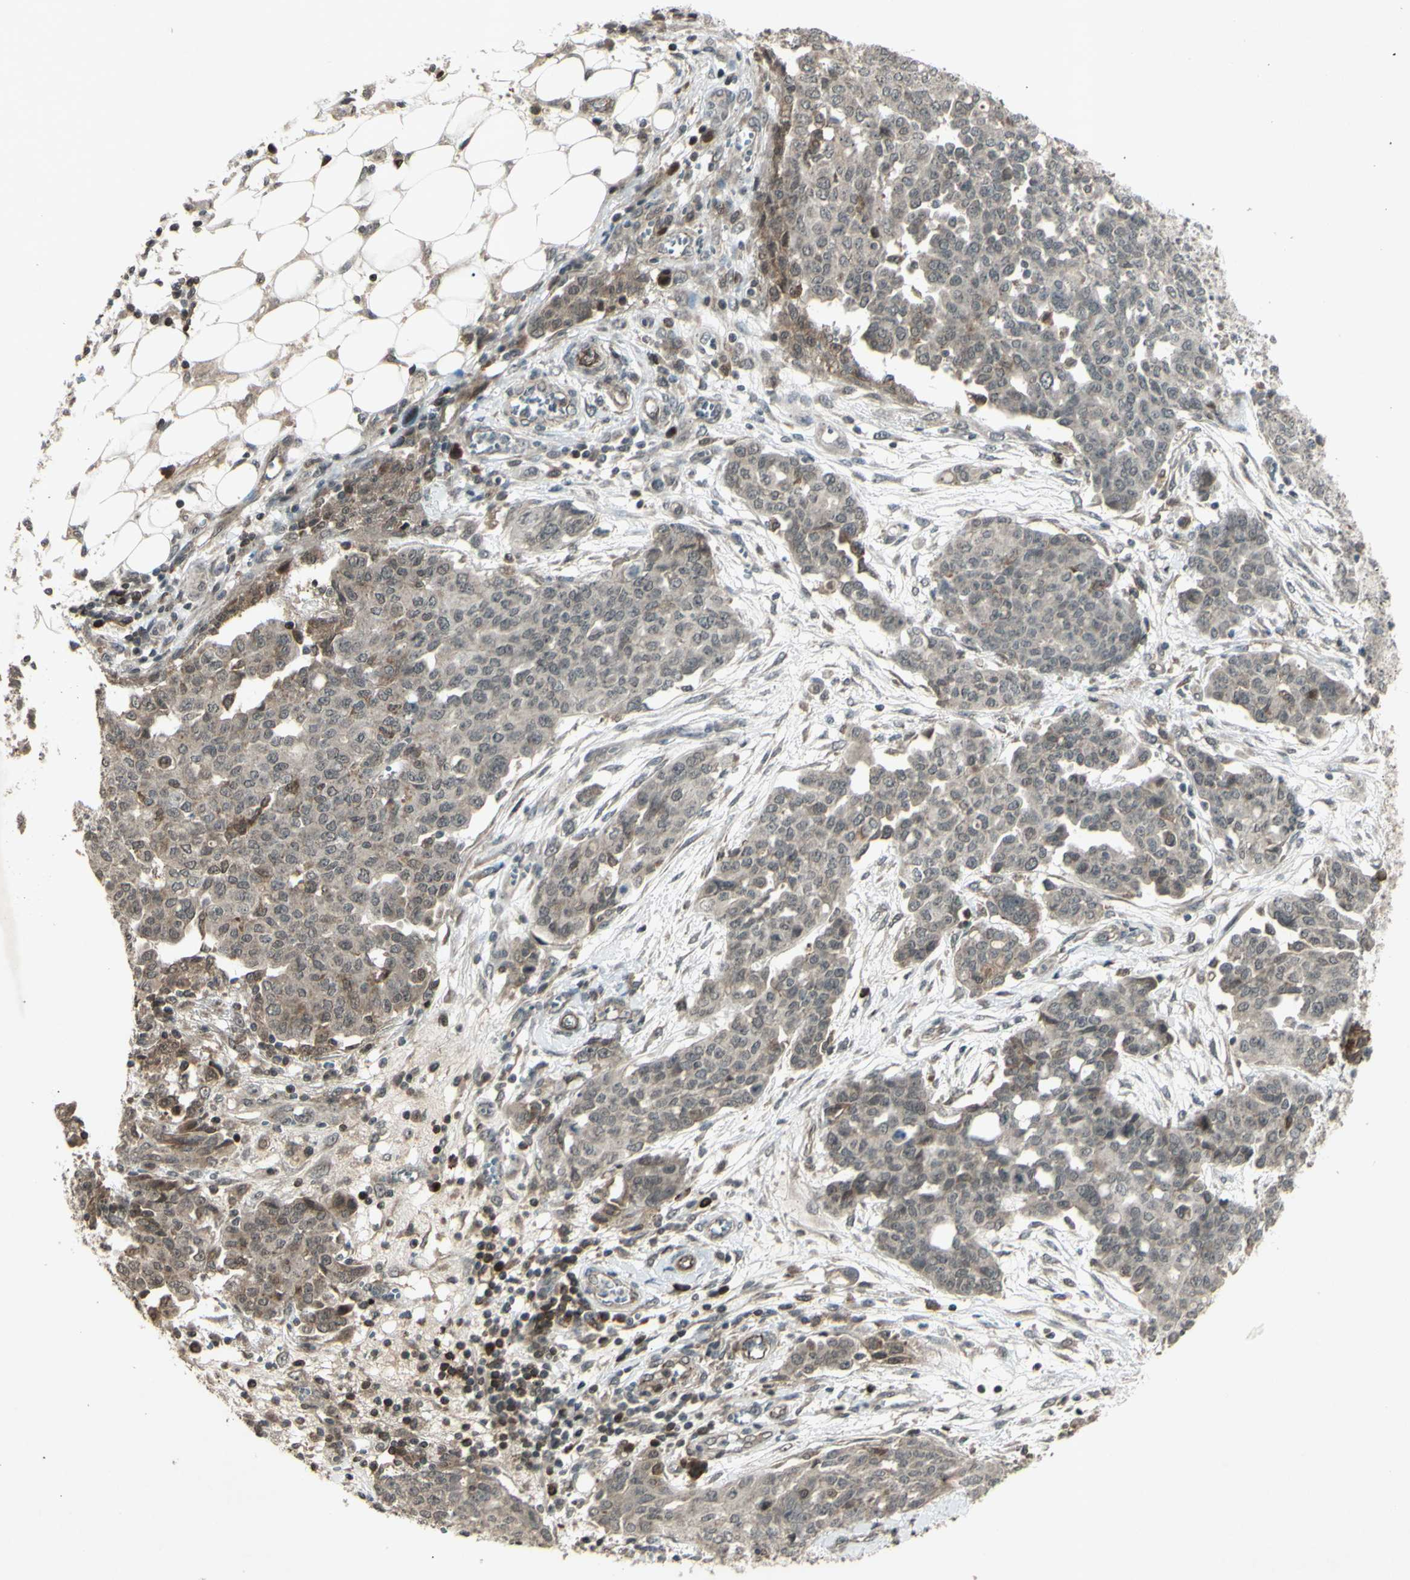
{"staining": {"intensity": "weak", "quantity": ">75%", "location": "cytoplasmic/membranous"}, "tissue": "ovarian cancer", "cell_type": "Tumor cells", "image_type": "cancer", "snomed": [{"axis": "morphology", "description": "Cystadenocarcinoma, serous, NOS"}, {"axis": "topography", "description": "Soft tissue"}, {"axis": "topography", "description": "Ovary"}], "caption": "The image displays immunohistochemical staining of ovarian serous cystadenocarcinoma. There is weak cytoplasmic/membranous staining is present in about >75% of tumor cells.", "gene": "BLNK", "patient": {"sex": "female", "age": 57}}